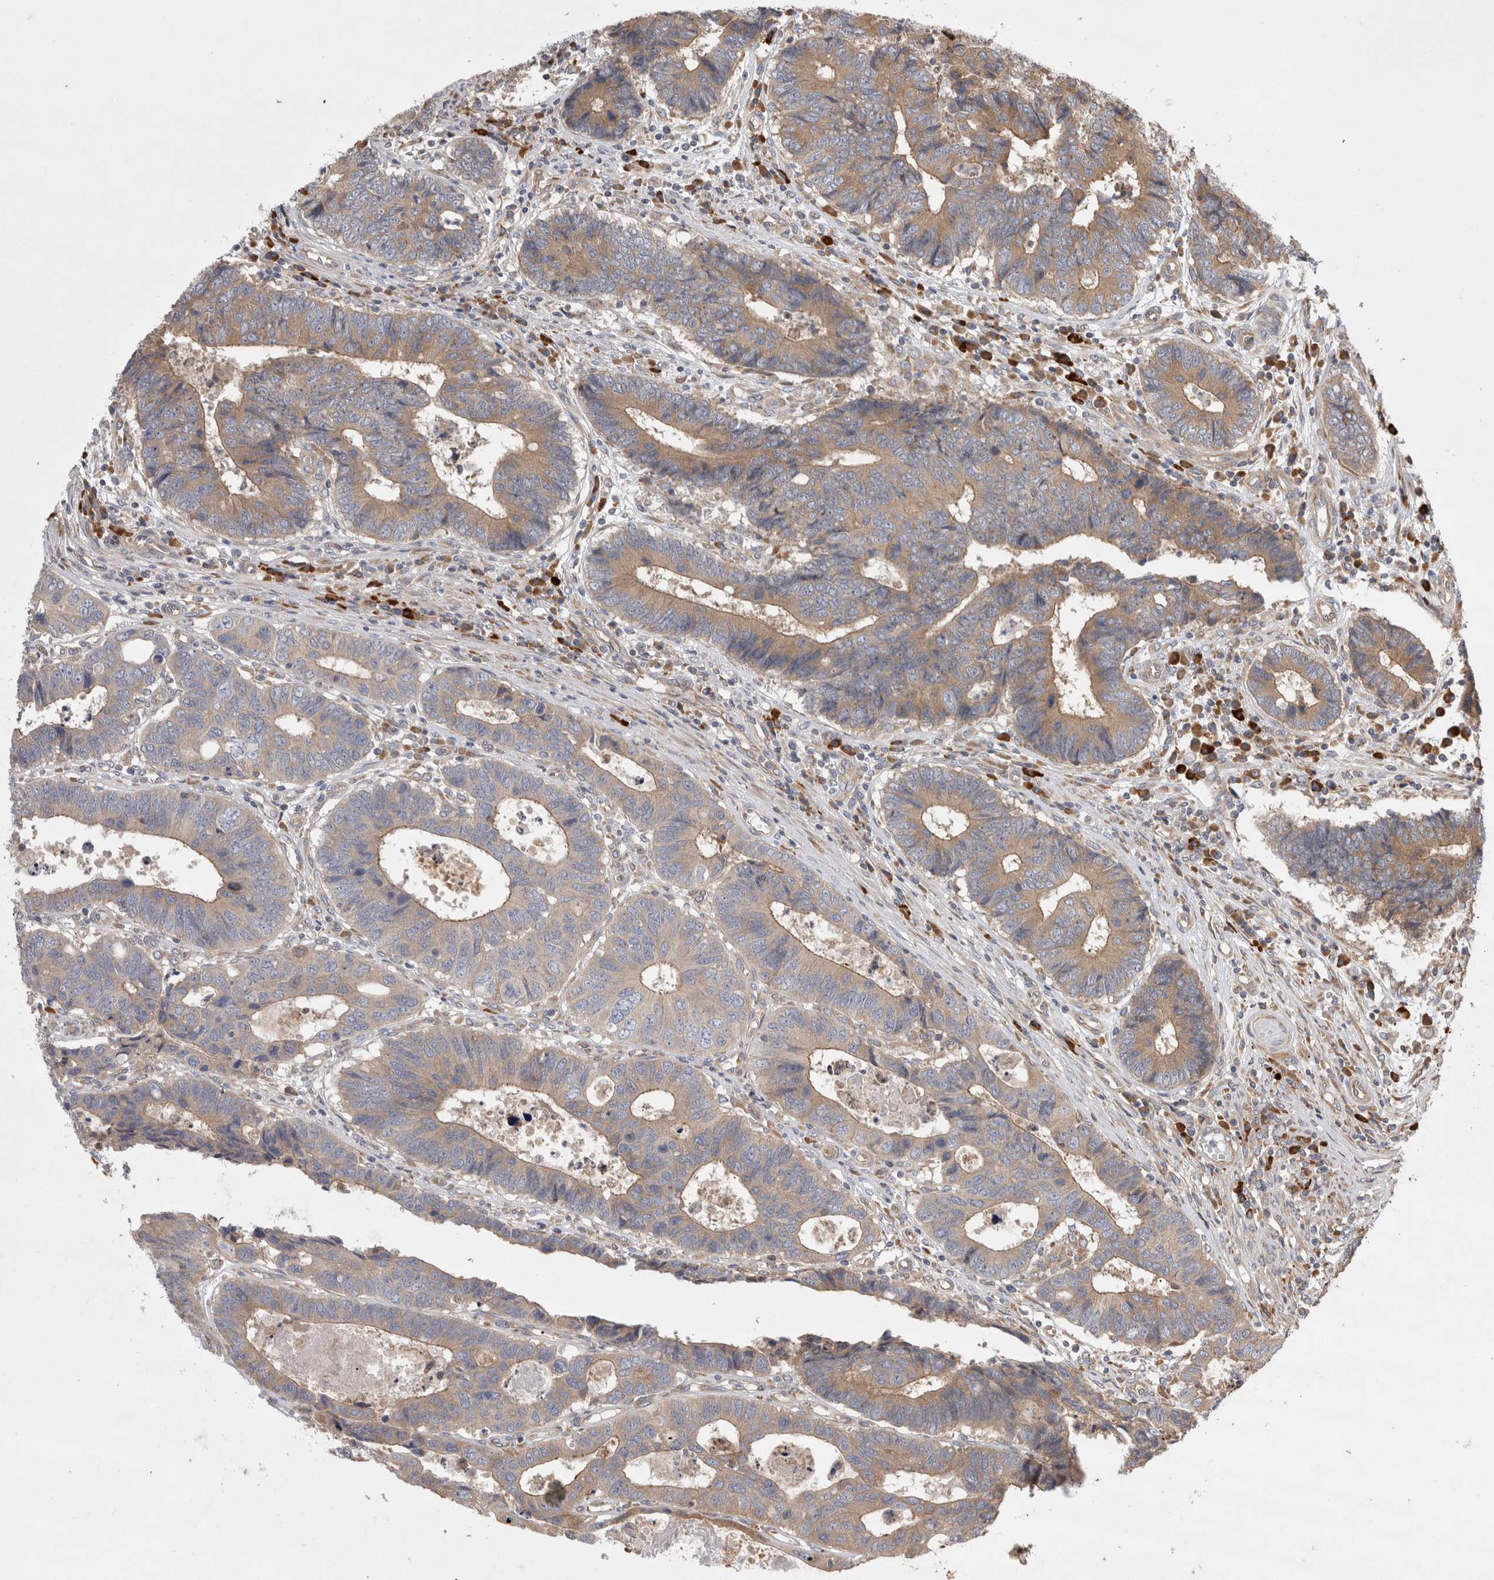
{"staining": {"intensity": "moderate", "quantity": ">75%", "location": "cytoplasmic/membranous"}, "tissue": "colorectal cancer", "cell_type": "Tumor cells", "image_type": "cancer", "snomed": [{"axis": "morphology", "description": "Adenocarcinoma, NOS"}, {"axis": "topography", "description": "Rectum"}], "caption": "About >75% of tumor cells in colorectal cancer (adenocarcinoma) display moderate cytoplasmic/membranous protein positivity as visualized by brown immunohistochemical staining.", "gene": "PDCD10", "patient": {"sex": "male", "age": 84}}